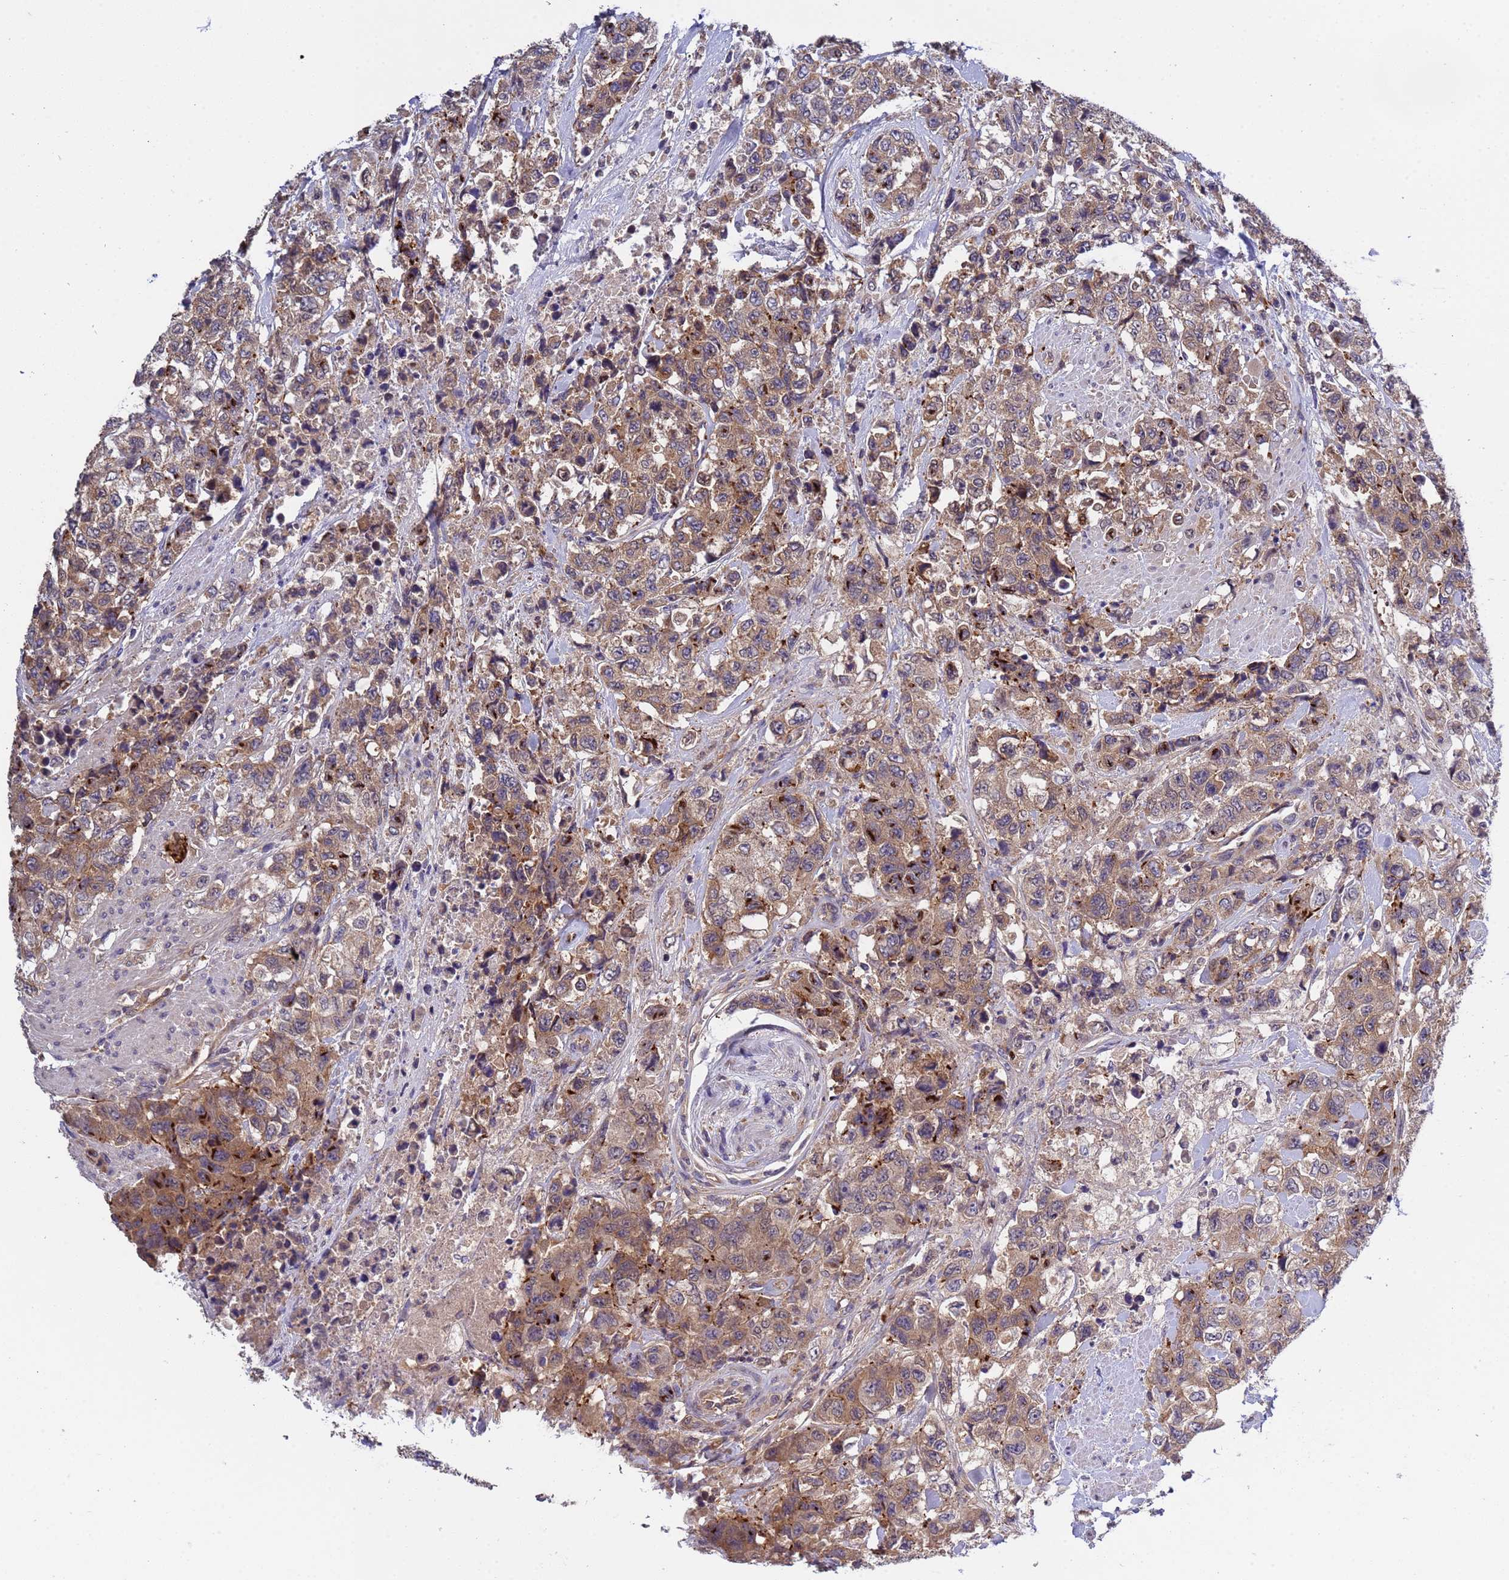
{"staining": {"intensity": "weak", "quantity": ">75%", "location": "cytoplasmic/membranous"}, "tissue": "urothelial cancer", "cell_type": "Tumor cells", "image_type": "cancer", "snomed": [{"axis": "morphology", "description": "Urothelial carcinoma, High grade"}, {"axis": "topography", "description": "Urinary bladder"}], "caption": "A high-resolution micrograph shows immunohistochemistry (IHC) staining of urothelial cancer, which exhibits weak cytoplasmic/membranous staining in approximately >75% of tumor cells.", "gene": "PARP16", "patient": {"sex": "female", "age": 78}}